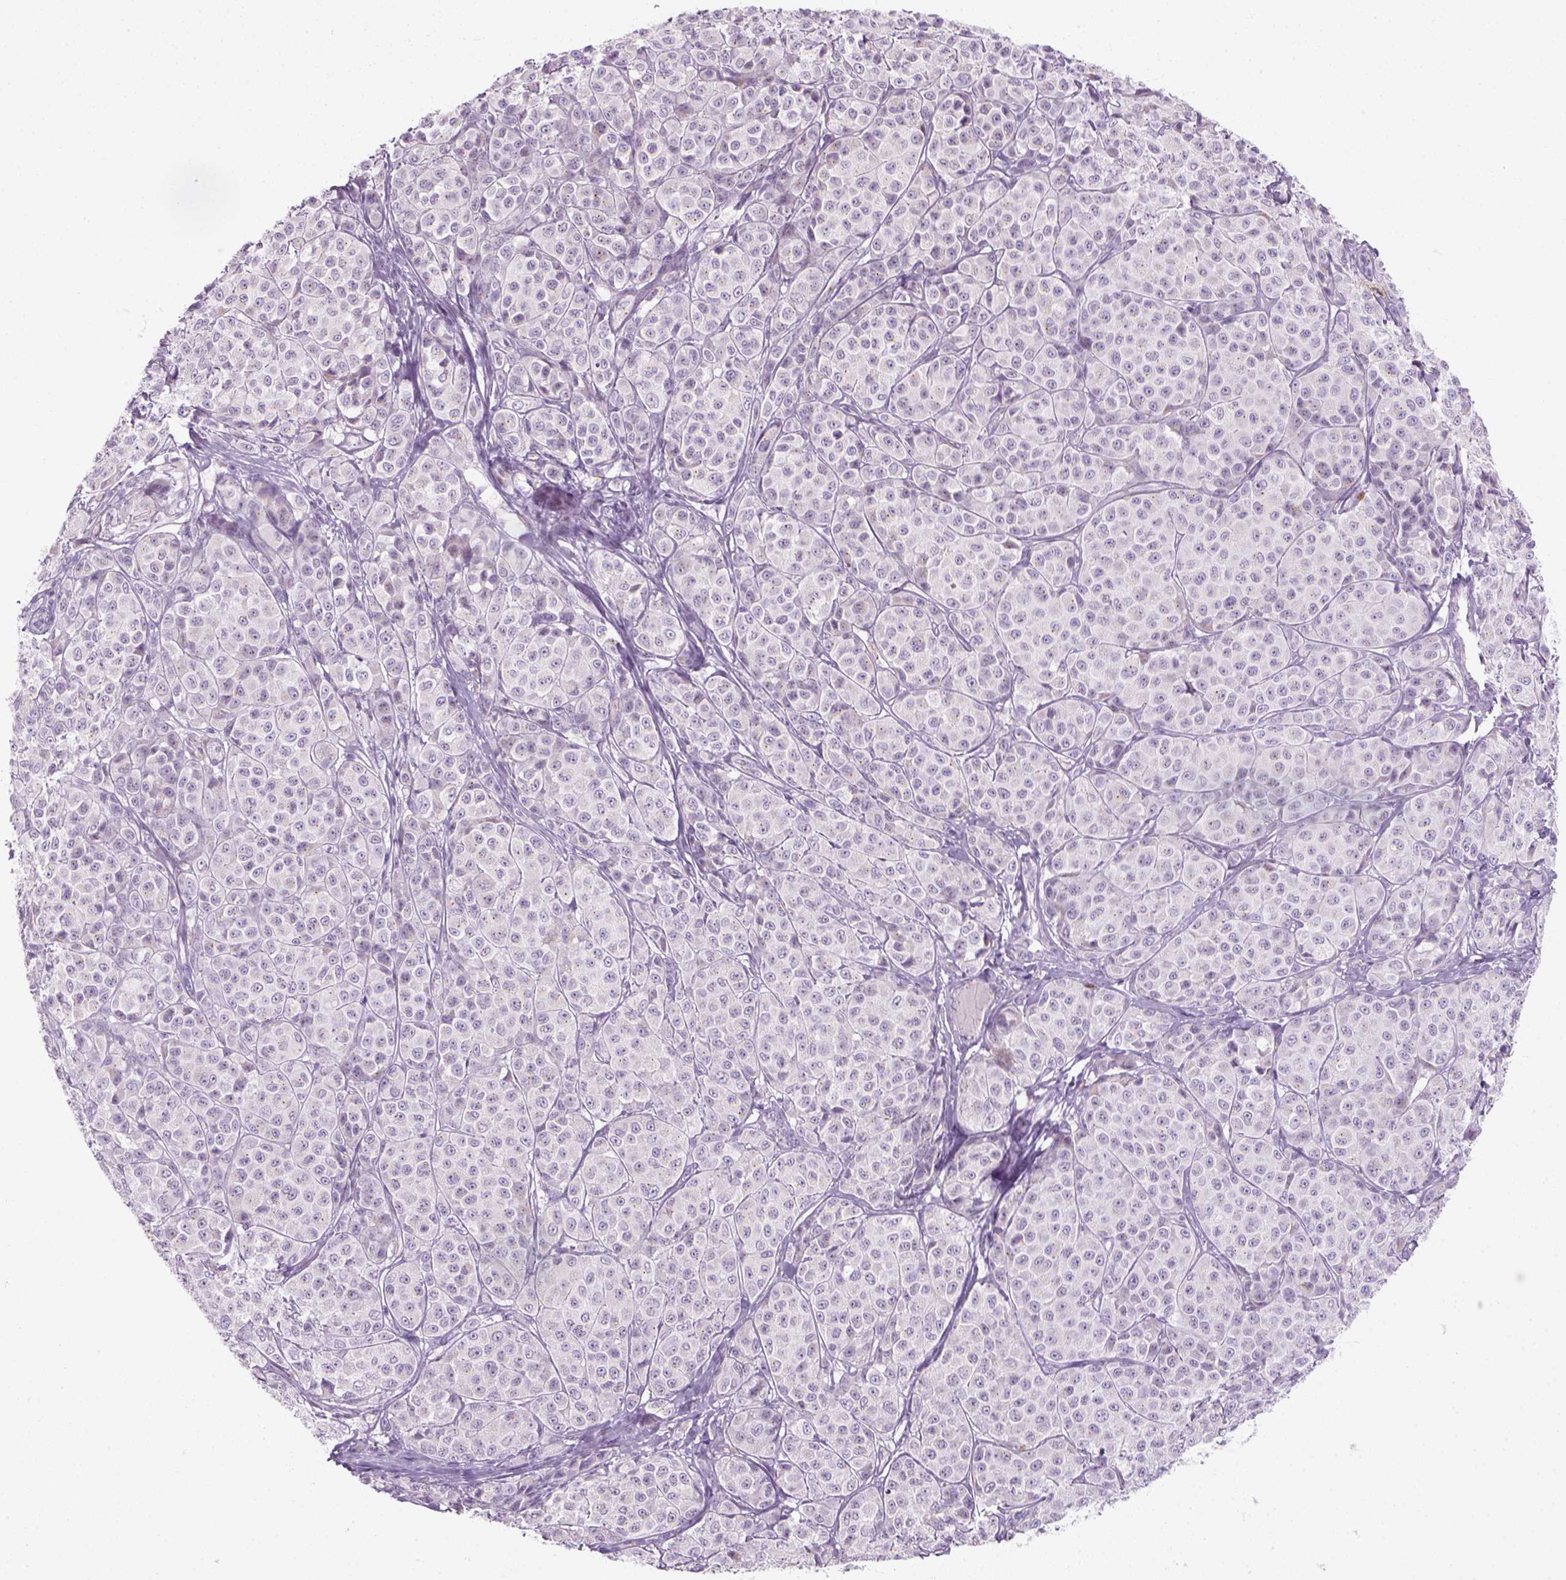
{"staining": {"intensity": "negative", "quantity": "none", "location": "none"}, "tissue": "melanoma", "cell_type": "Tumor cells", "image_type": "cancer", "snomed": [{"axis": "morphology", "description": "Malignant melanoma, NOS"}, {"axis": "topography", "description": "Skin"}], "caption": "Immunohistochemistry (IHC) image of neoplastic tissue: human malignant melanoma stained with DAB (3,3'-diaminobenzidine) displays no significant protein positivity in tumor cells.", "gene": "IL4", "patient": {"sex": "male", "age": 89}}